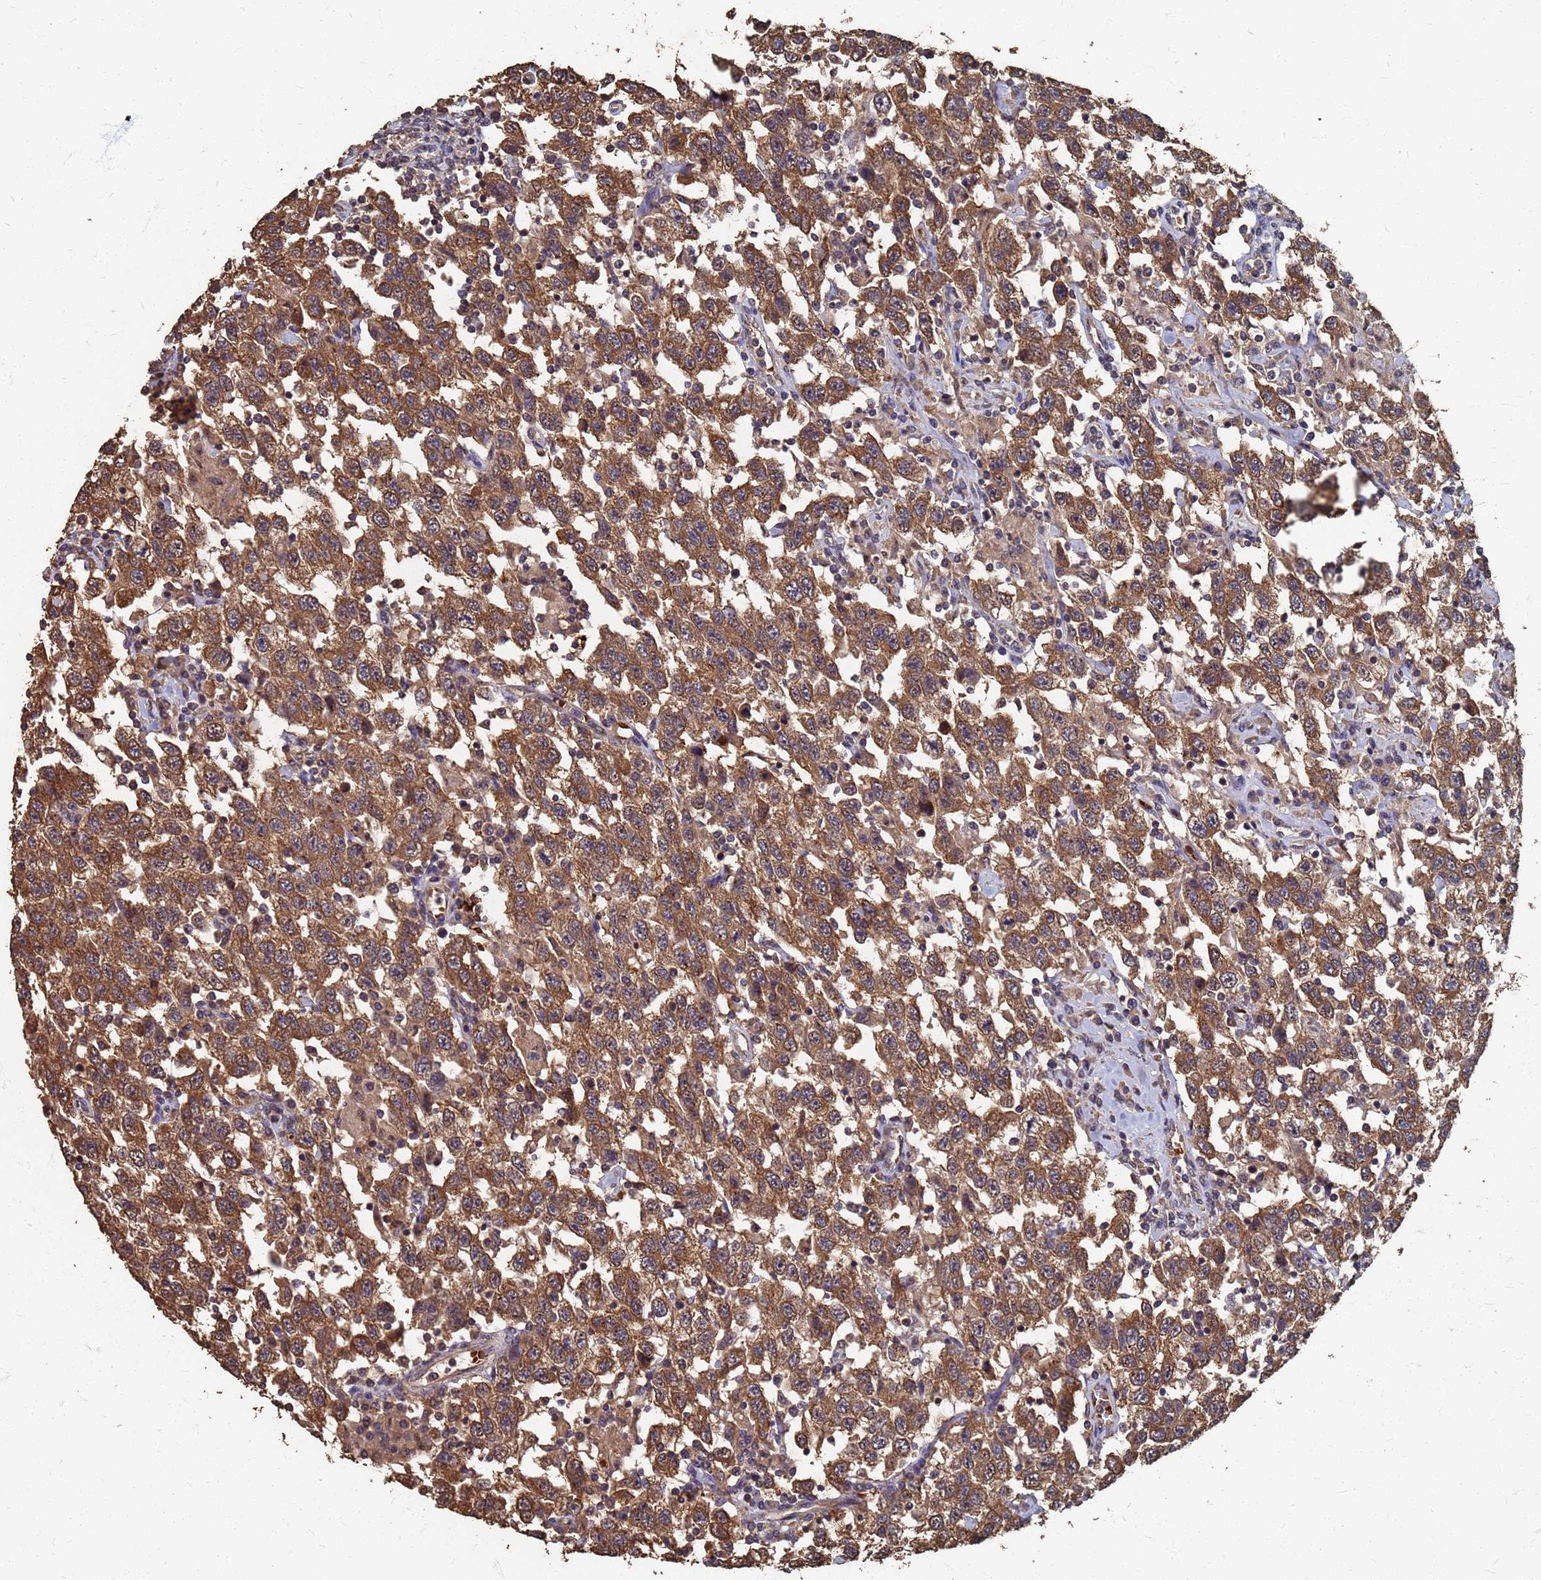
{"staining": {"intensity": "moderate", "quantity": ">75%", "location": "cytoplasmic/membranous"}, "tissue": "testis cancer", "cell_type": "Tumor cells", "image_type": "cancer", "snomed": [{"axis": "morphology", "description": "Seminoma, NOS"}, {"axis": "topography", "description": "Testis"}], "caption": "This image shows seminoma (testis) stained with immunohistochemistry (IHC) to label a protein in brown. The cytoplasmic/membranous of tumor cells show moderate positivity for the protein. Nuclei are counter-stained blue.", "gene": "DPH5", "patient": {"sex": "male", "age": 41}}